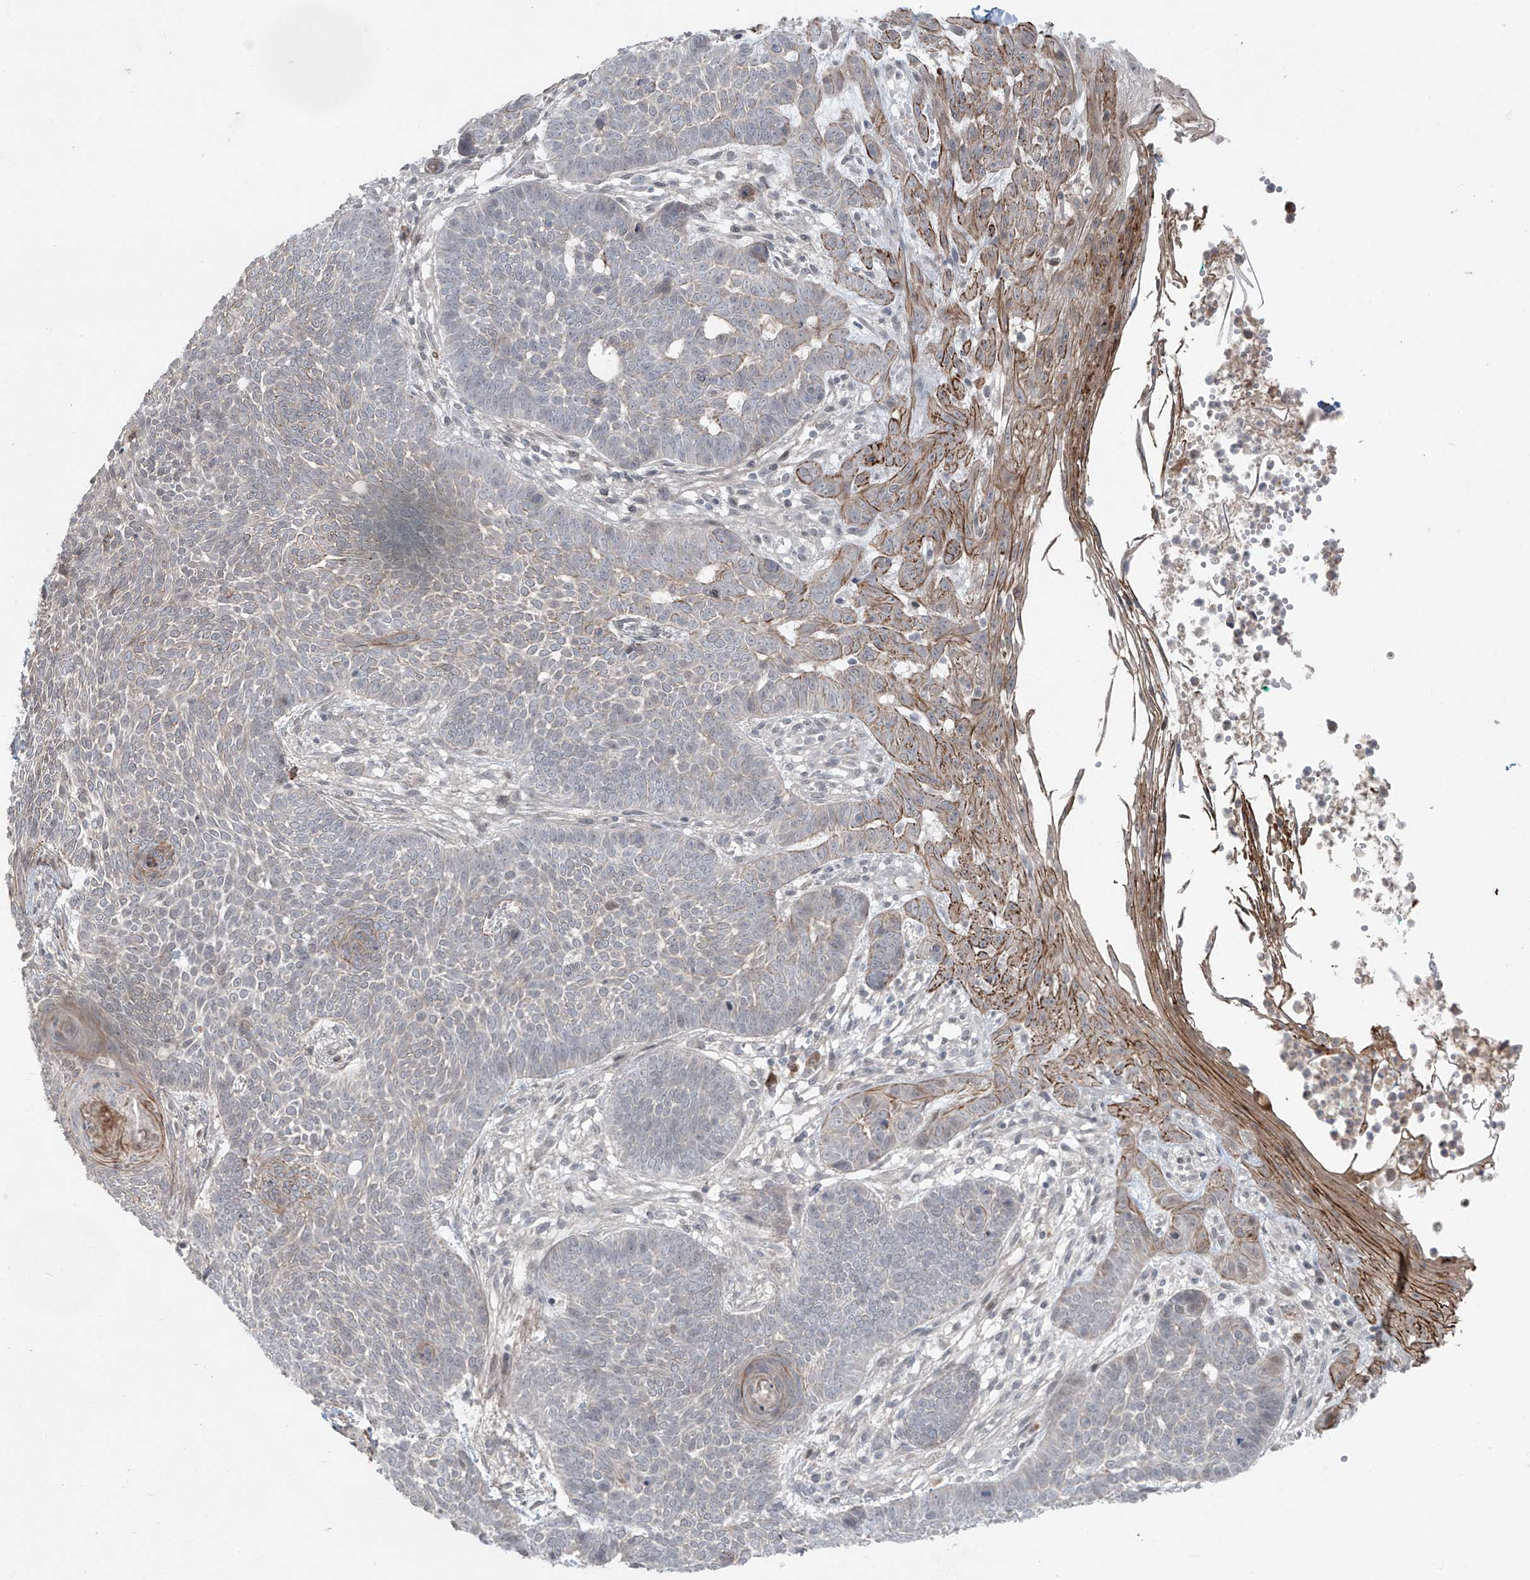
{"staining": {"intensity": "negative", "quantity": "none", "location": "none"}, "tissue": "skin cancer", "cell_type": "Tumor cells", "image_type": "cancer", "snomed": [{"axis": "morphology", "description": "Normal tissue, NOS"}, {"axis": "morphology", "description": "Basal cell carcinoma"}, {"axis": "topography", "description": "Skin"}], "caption": "Tumor cells show no significant positivity in skin cancer (basal cell carcinoma).", "gene": "RASGEF1A", "patient": {"sex": "male", "age": 64}}